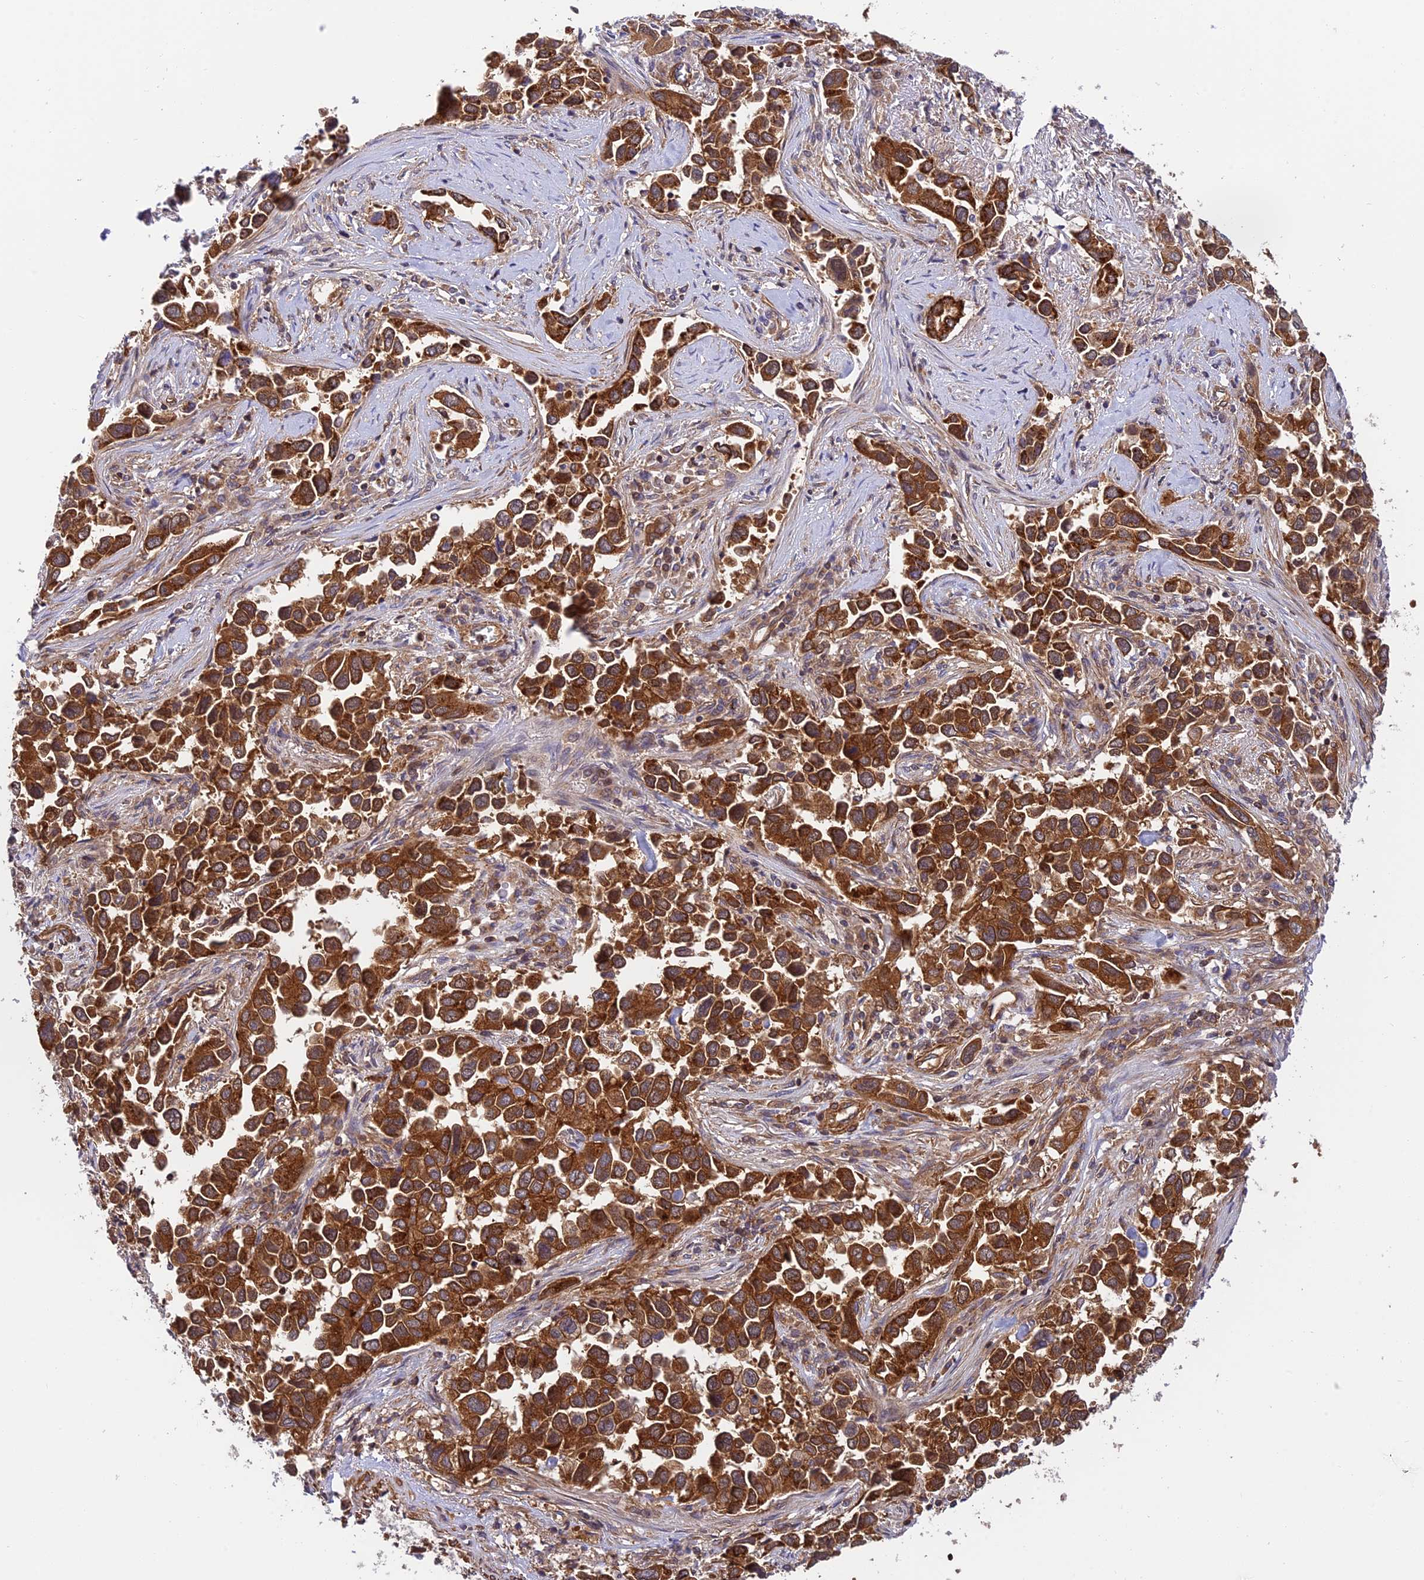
{"staining": {"intensity": "strong", "quantity": ">75%", "location": "cytoplasmic/membranous"}, "tissue": "lung cancer", "cell_type": "Tumor cells", "image_type": "cancer", "snomed": [{"axis": "morphology", "description": "Adenocarcinoma, NOS"}, {"axis": "topography", "description": "Lung"}], "caption": "Immunohistochemical staining of human lung cancer demonstrates strong cytoplasmic/membranous protein expression in about >75% of tumor cells.", "gene": "EVI5L", "patient": {"sex": "female", "age": 76}}